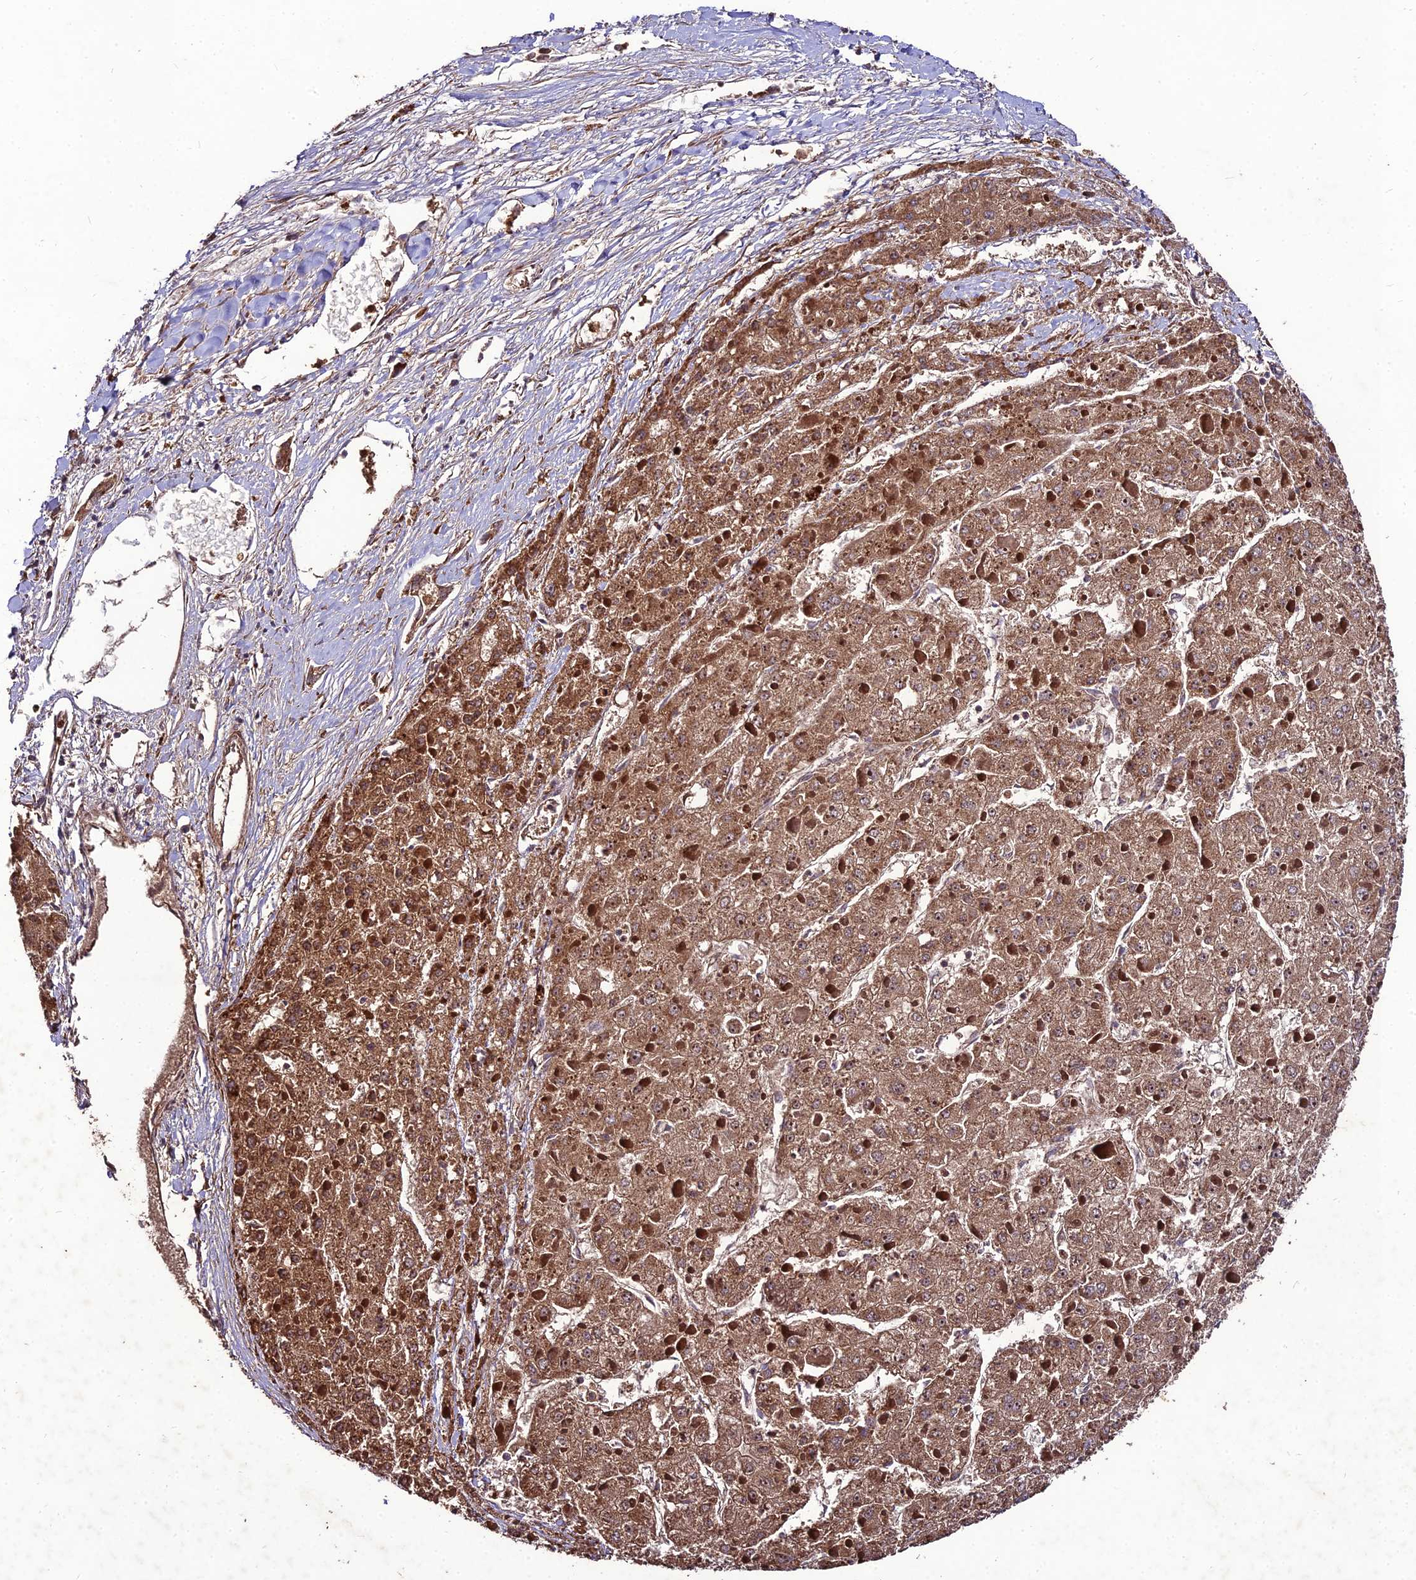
{"staining": {"intensity": "moderate", "quantity": ">75%", "location": "cytoplasmic/membranous,nuclear"}, "tissue": "liver cancer", "cell_type": "Tumor cells", "image_type": "cancer", "snomed": [{"axis": "morphology", "description": "Carcinoma, Hepatocellular, NOS"}, {"axis": "topography", "description": "Liver"}], "caption": "This is a histology image of immunohistochemistry (IHC) staining of liver cancer (hepatocellular carcinoma), which shows moderate positivity in the cytoplasmic/membranous and nuclear of tumor cells.", "gene": "ZNF766", "patient": {"sex": "female", "age": 73}}